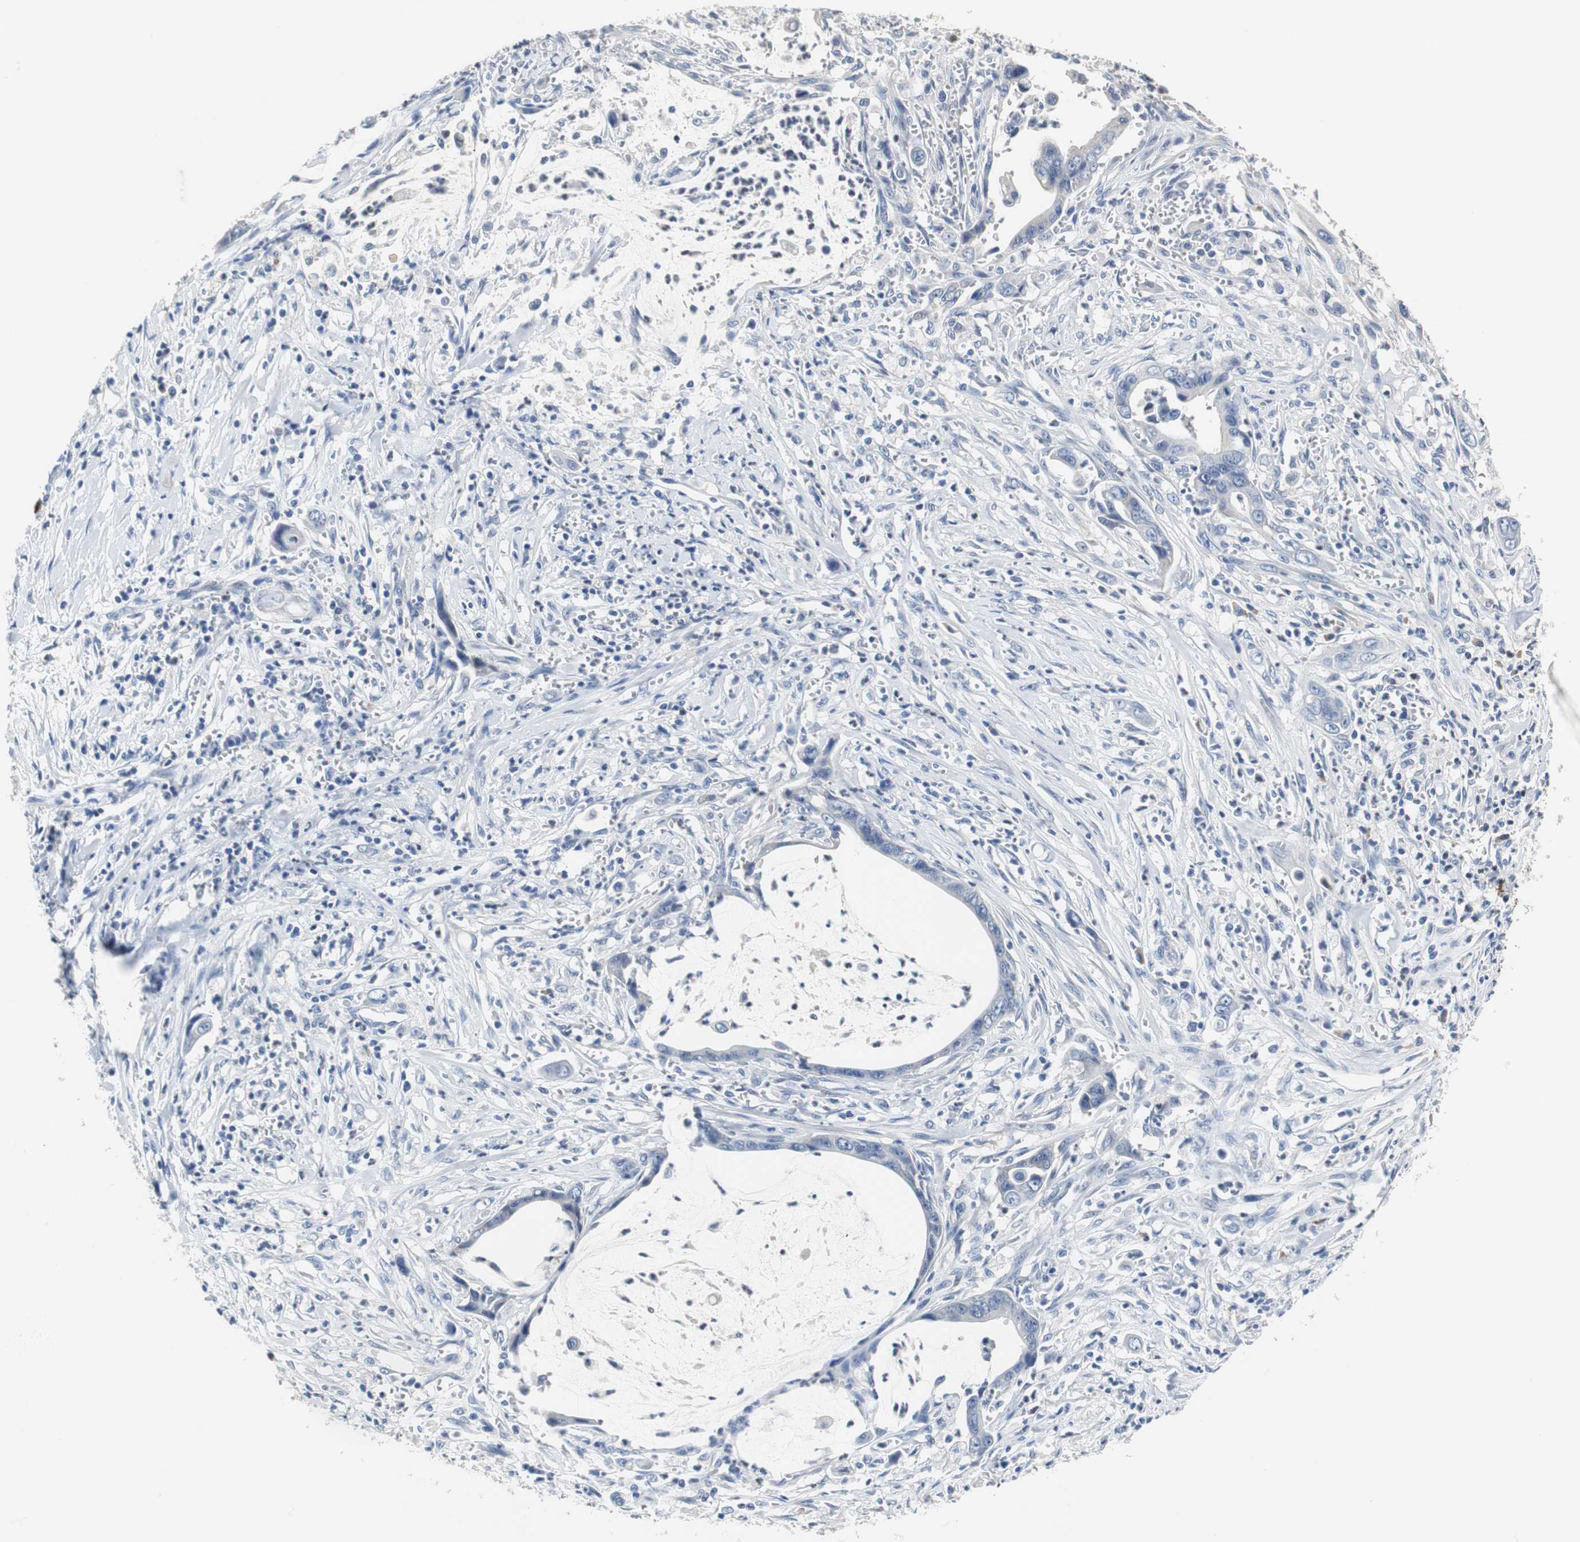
{"staining": {"intensity": "negative", "quantity": "none", "location": "none"}, "tissue": "pancreatic cancer", "cell_type": "Tumor cells", "image_type": "cancer", "snomed": [{"axis": "morphology", "description": "Adenocarcinoma, NOS"}, {"axis": "topography", "description": "Pancreas"}], "caption": "This is an immunohistochemistry photomicrograph of adenocarcinoma (pancreatic). There is no positivity in tumor cells.", "gene": "PCK1", "patient": {"sex": "male", "age": 59}}